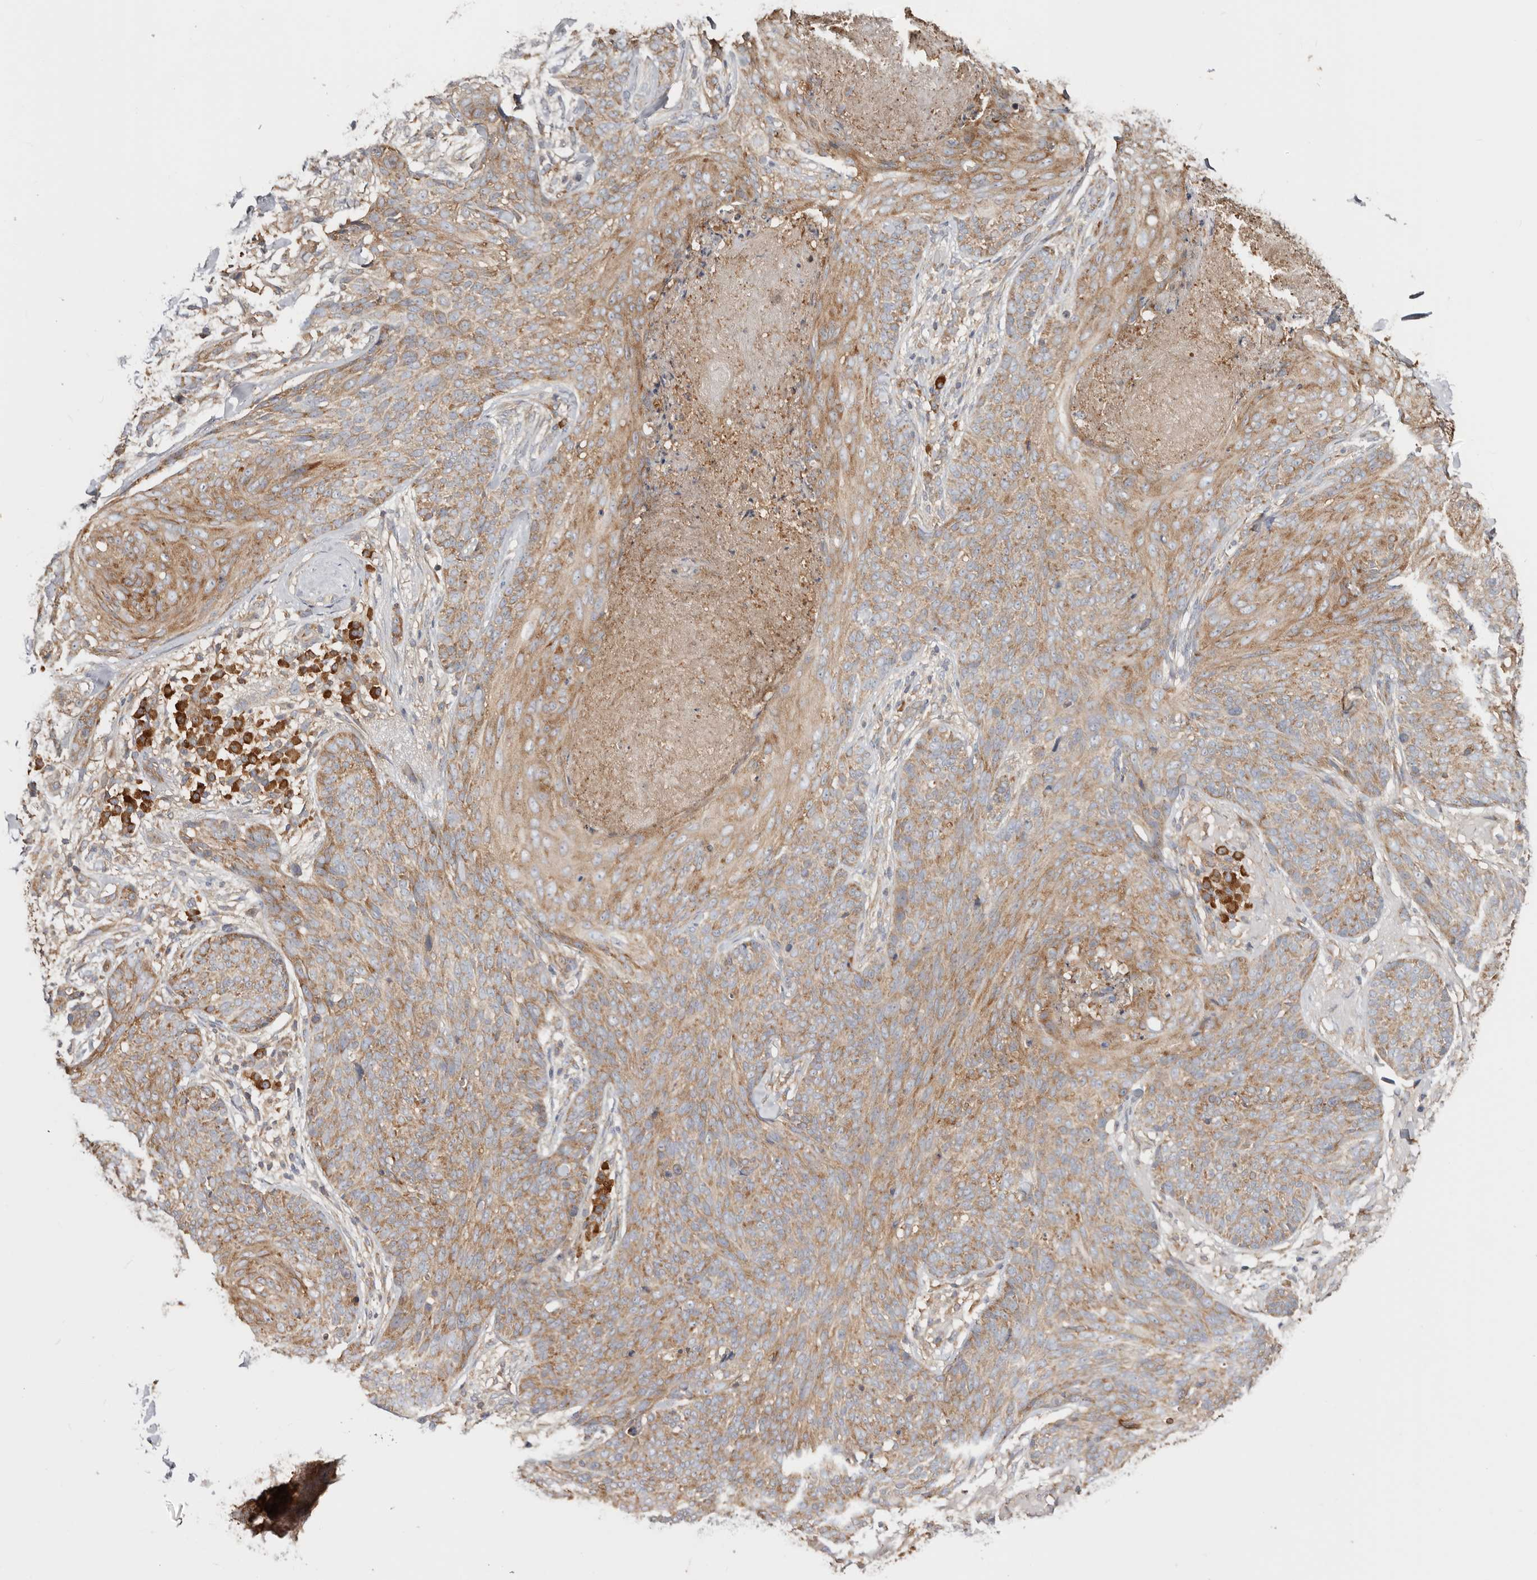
{"staining": {"intensity": "moderate", "quantity": ">75%", "location": "cytoplasmic/membranous"}, "tissue": "skin cancer", "cell_type": "Tumor cells", "image_type": "cancer", "snomed": [{"axis": "morphology", "description": "Basal cell carcinoma"}, {"axis": "topography", "description": "Skin"}], "caption": "Tumor cells exhibit medium levels of moderate cytoplasmic/membranous staining in about >75% of cells in skin basal cell carcinoma.", "gene": "EPRS1", "patient": {"sex": "male", "age": 85}}